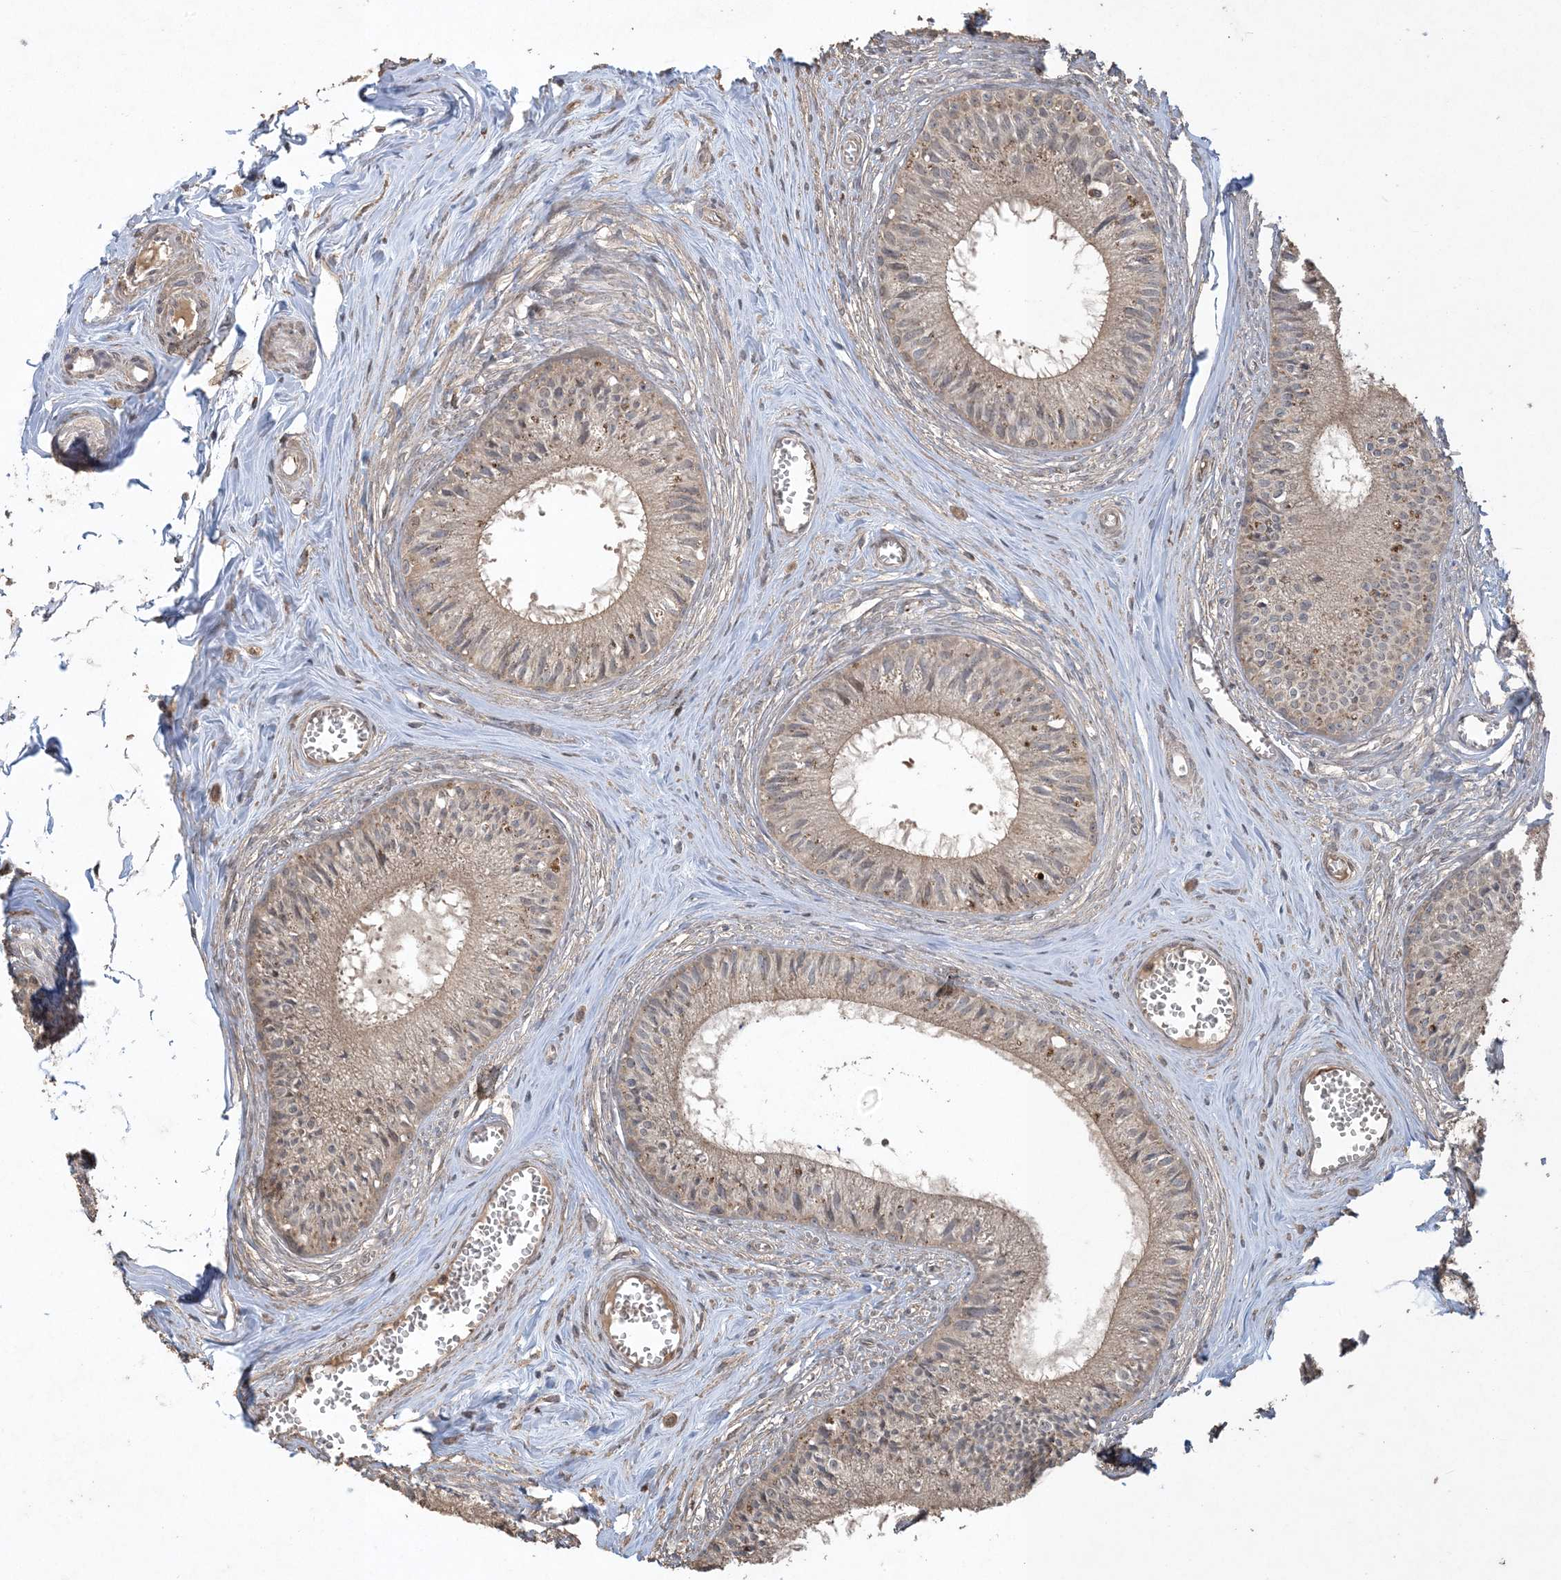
{"staining": {"intensity": "moderate", "quantity": "<25%", "location": "cytoplasmic/membranous"}, "tissue": "epididymis", "cell_type": "Glandular cells", "image_type": "normal", "snomed": [{"axis": "morphology", "description": "Normal tissue, NOS"}, {"axis": "topography", "description": "Epididymis"}], "caption": "Epididymis stained for a protein (brown) reveals moderate cytoplasmic/membranous positive expression in about <25% of glandular cells.", "gene": "EFCAB8", "patient": {"sex": "male", "age": 36}}